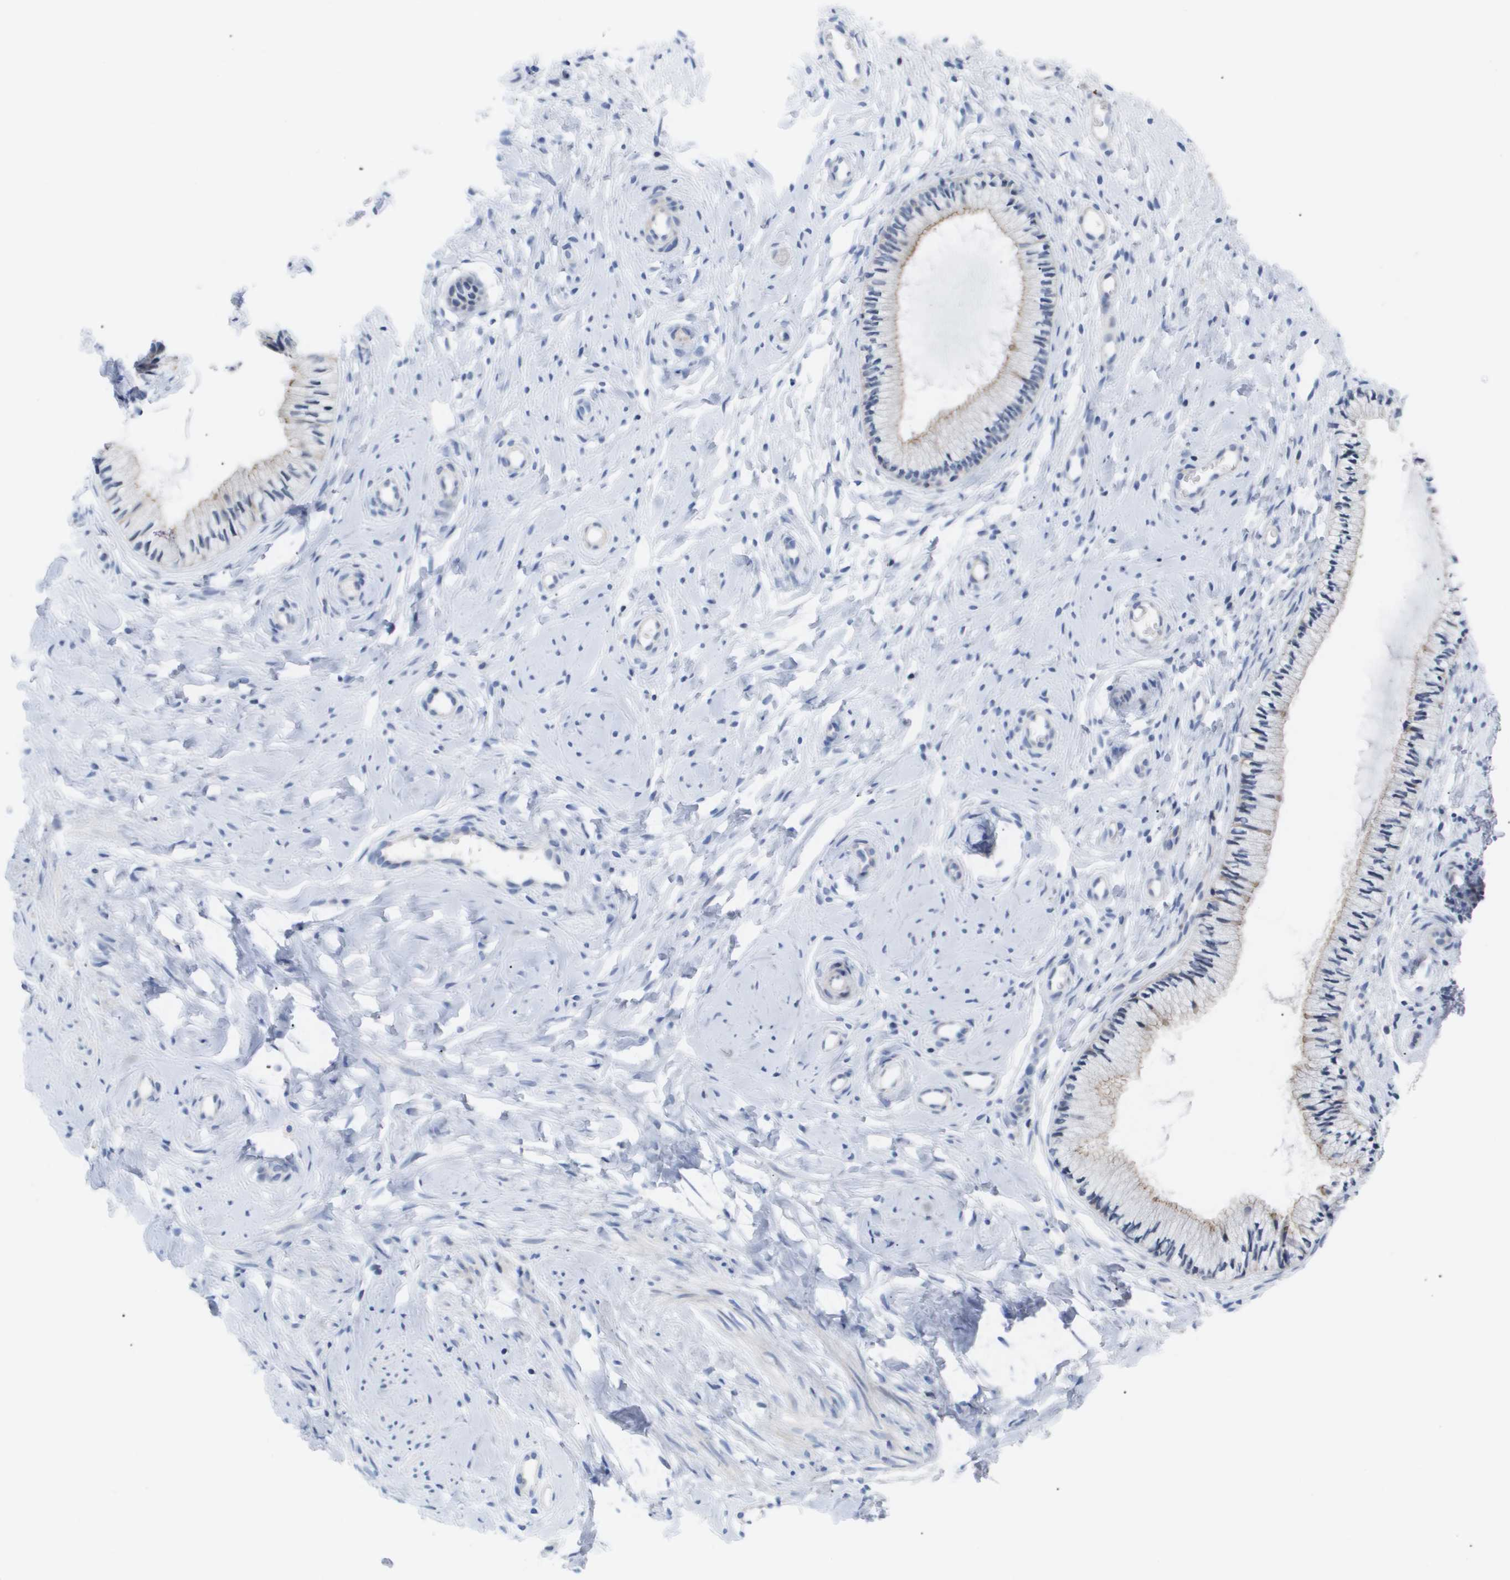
{"staining": {"intensity": "weak", "quantity": "25%-75%", "location": "cytoplasmic/membranous"}, "tissue": "cervix", "cell_type": "Glandular cells", "image_type": "normal", "snomed": [{"axis": "morphology", "description": "Normal tissue, NOS"}, {"axis": "topography", "description": "Cervix"}], "caption": "Weak cytoplasmic/membranous staining for a protein is present in about 25%-75% of glandular cells of benign cervix using immunohistochemistry (IHC).", "gene": "CAV3", "patient": {"sex": "female", "age": 46}}